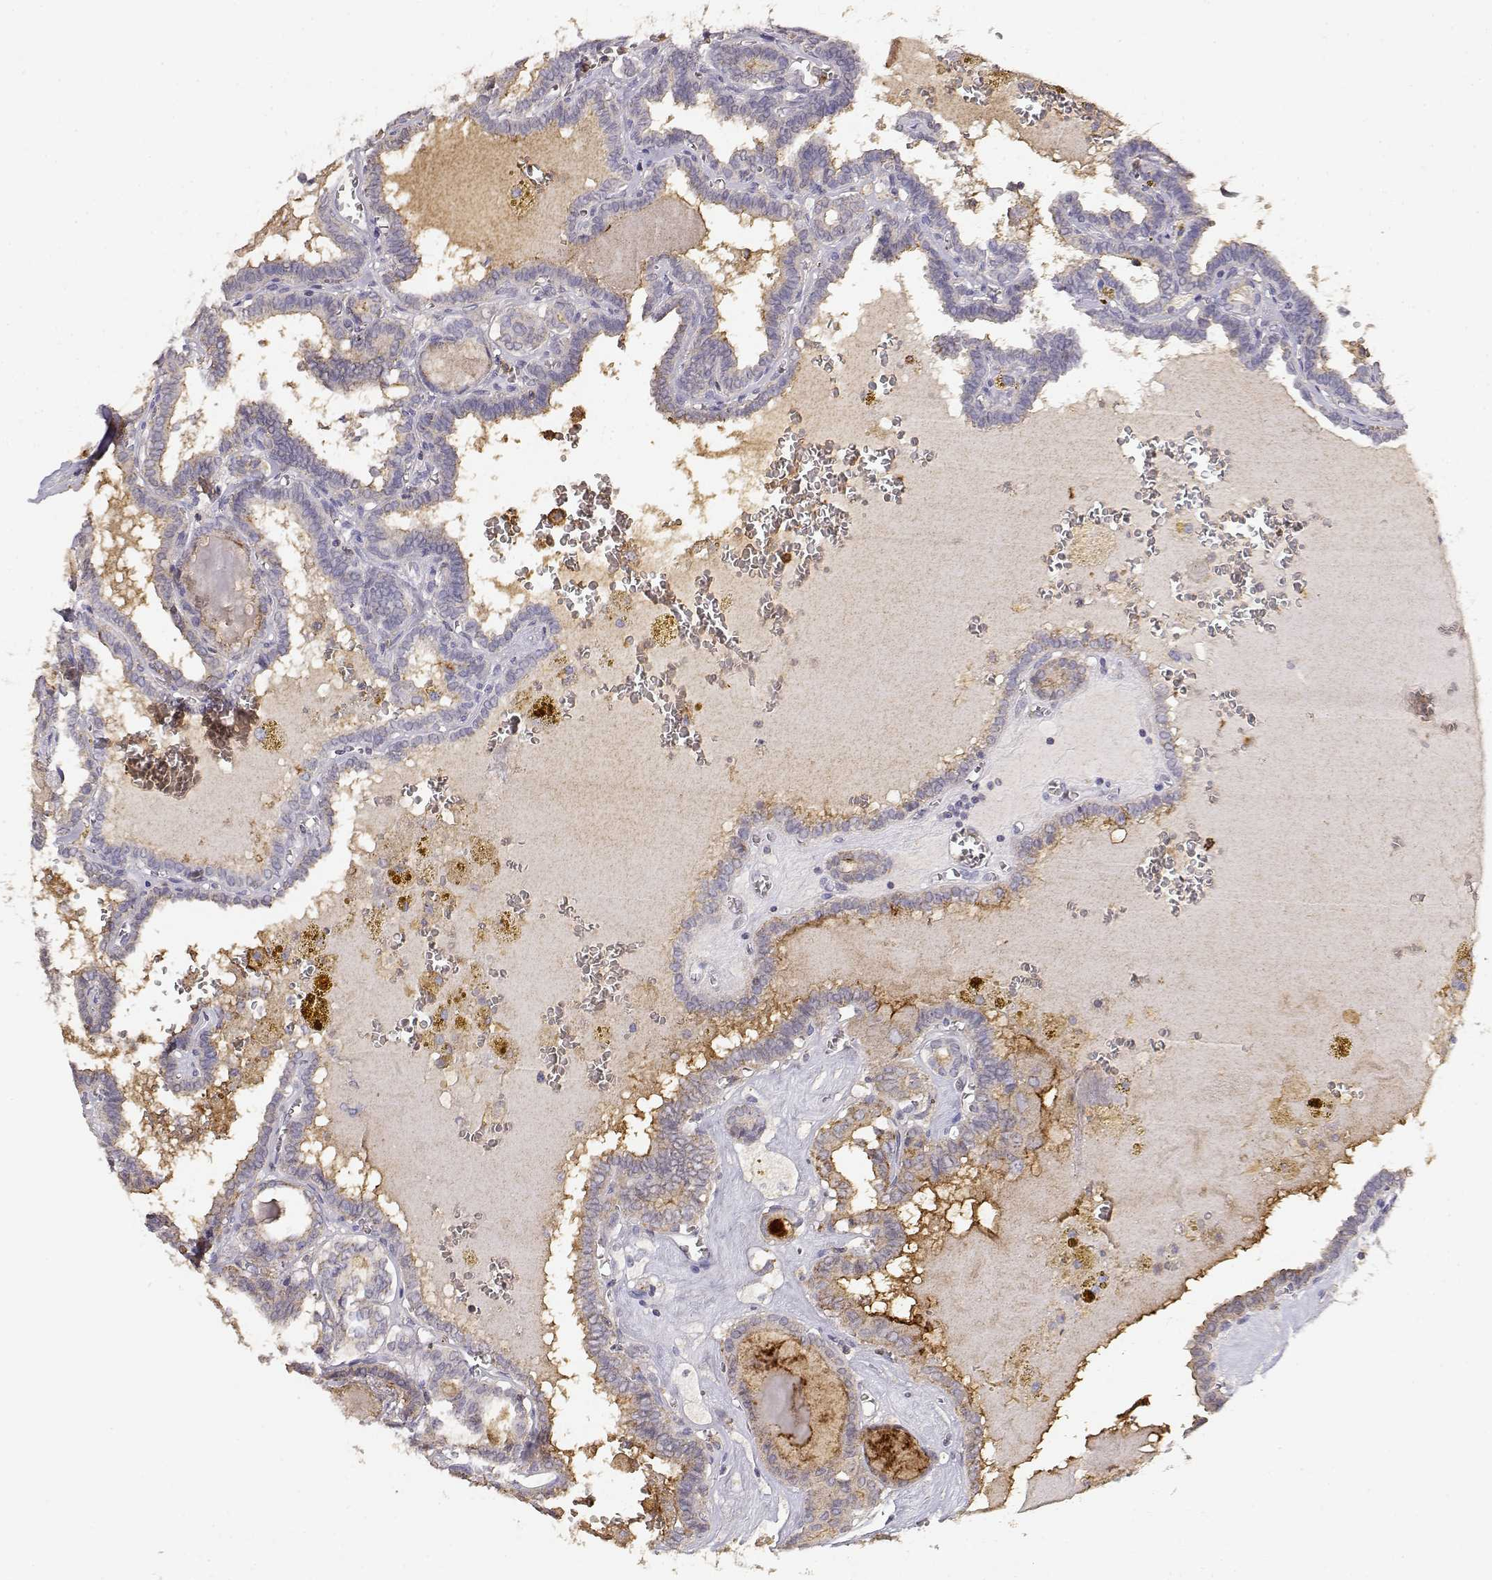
{"staining": {"intensity": "moderate", "quantity": "<25%", "location": "cytoplasmic/membranous"}, "tissue": "thyroid cancer", "cell_type": "Tumor cells", "image_type": "cancer", "snomed": [{"axis": "morphology", "description": "Papillary adenocarcinoma, NOS"}, {"axis": "topography", "description": "Thyroid gland"}], "caption": "Thyroid cancer (papillary adenocarcinoma) stained for a protein demonstrates moderate cytoplasmic/membranous positivity in tumor cells. The staining was performed using DAB to visualize the protein expression in brown, while the nuclei were stained in blue with hematoxylin (Magnification: 20x).", "gene": "TNFRSF10C", "patient": {"sex": "female", "age": 39}}